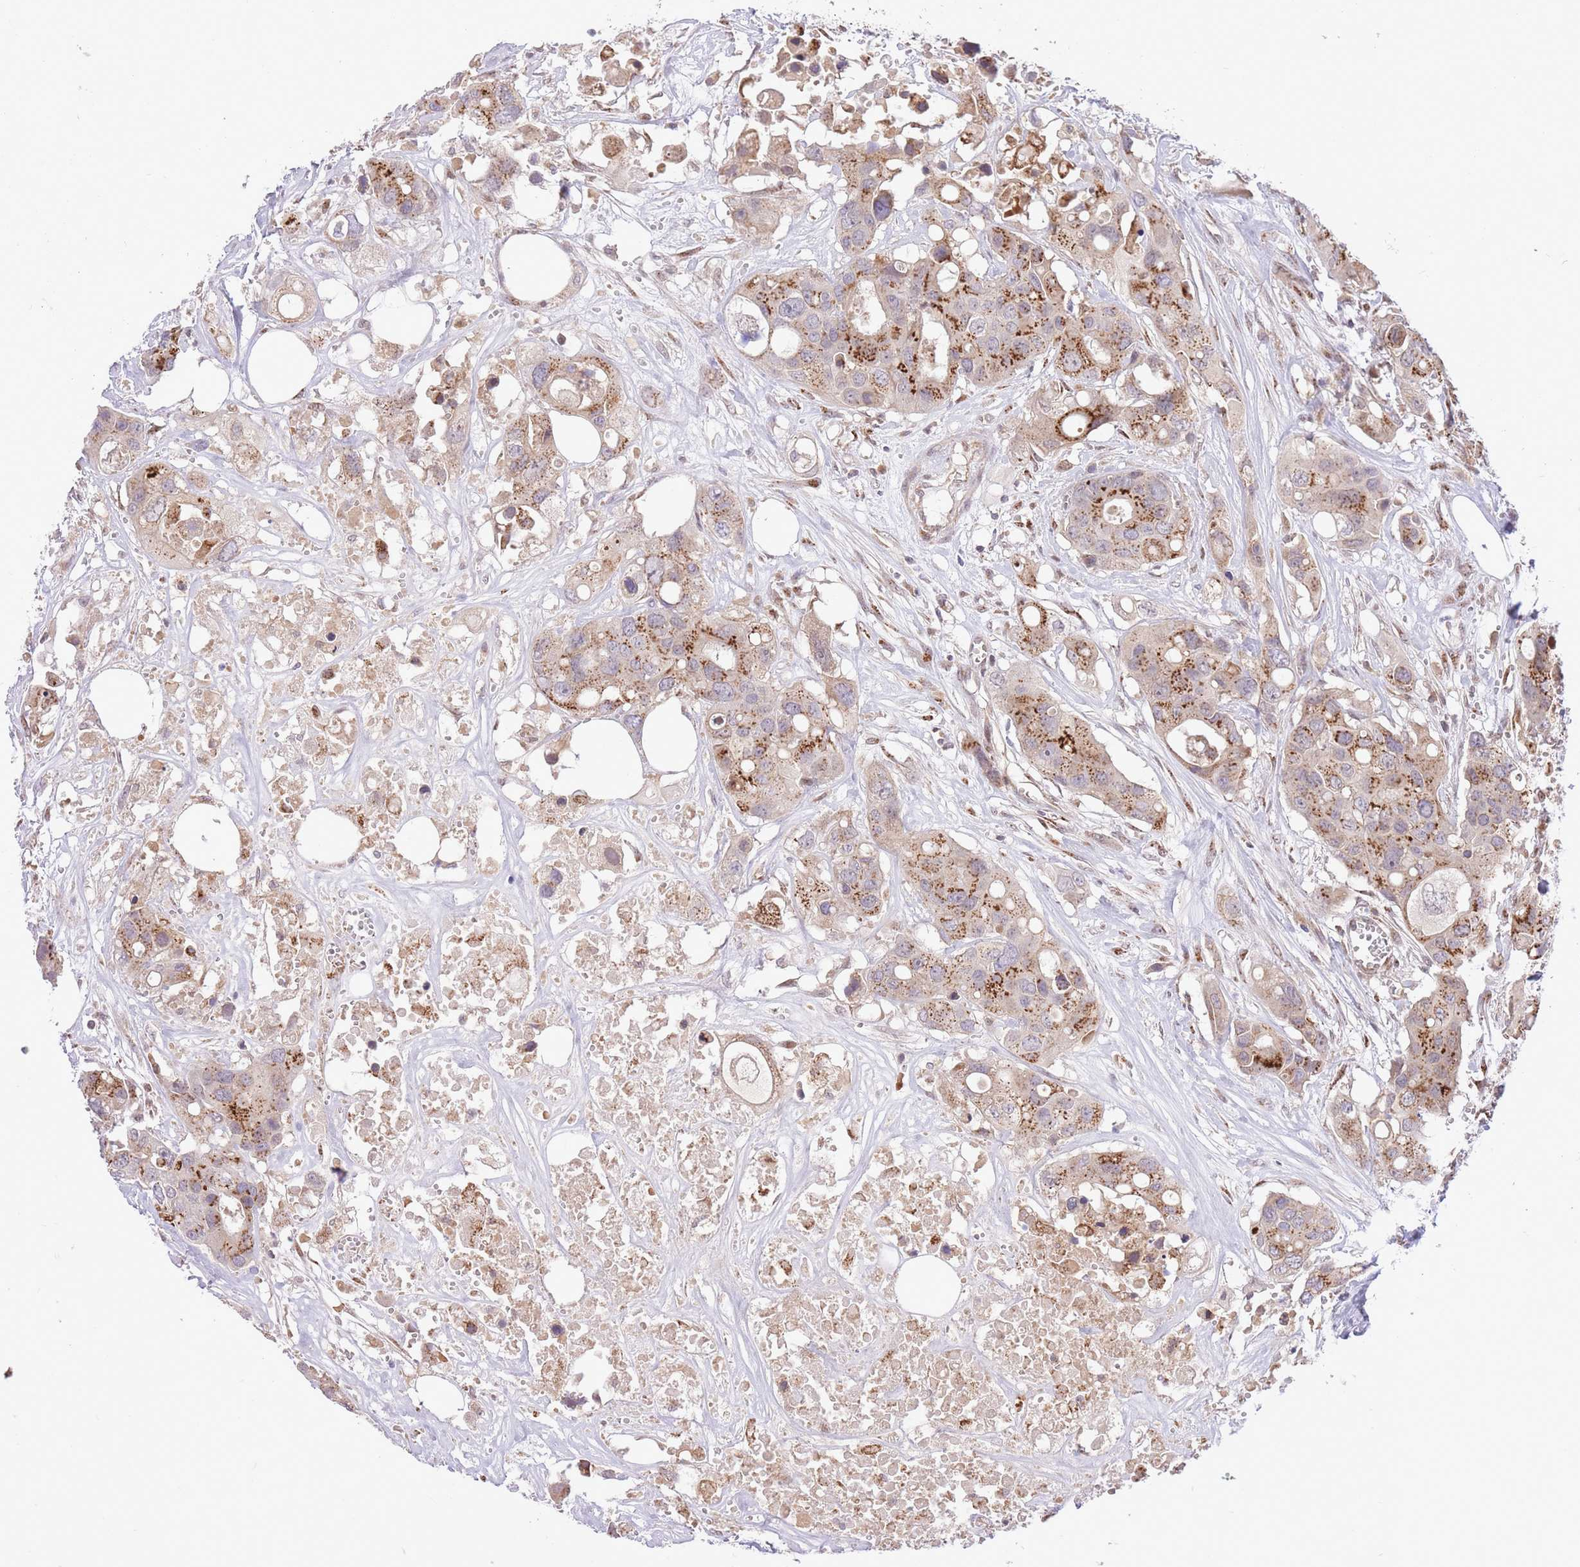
{"staining": {"intensity": "strong", "quantity": "25%-75%", "location": "cytoplasmic/membranous"}, "tissue": "colorectal cancer", "cell_type": "Tumor cells", "image_type": "cancer", "snomed": [{"axis": "morphology", "description": "Adenocarcinoma, NOS"}, {"axis": "topography", "description": "Colon"}], "caption": "Colorectal cancer stained for a protein (brown) shows strong cytoplasmic/membranous positive staining in approximately 25%-75% of tumor cells.", "gene": "ZBED5", "patient": {"sex": "male", "age": 77}}